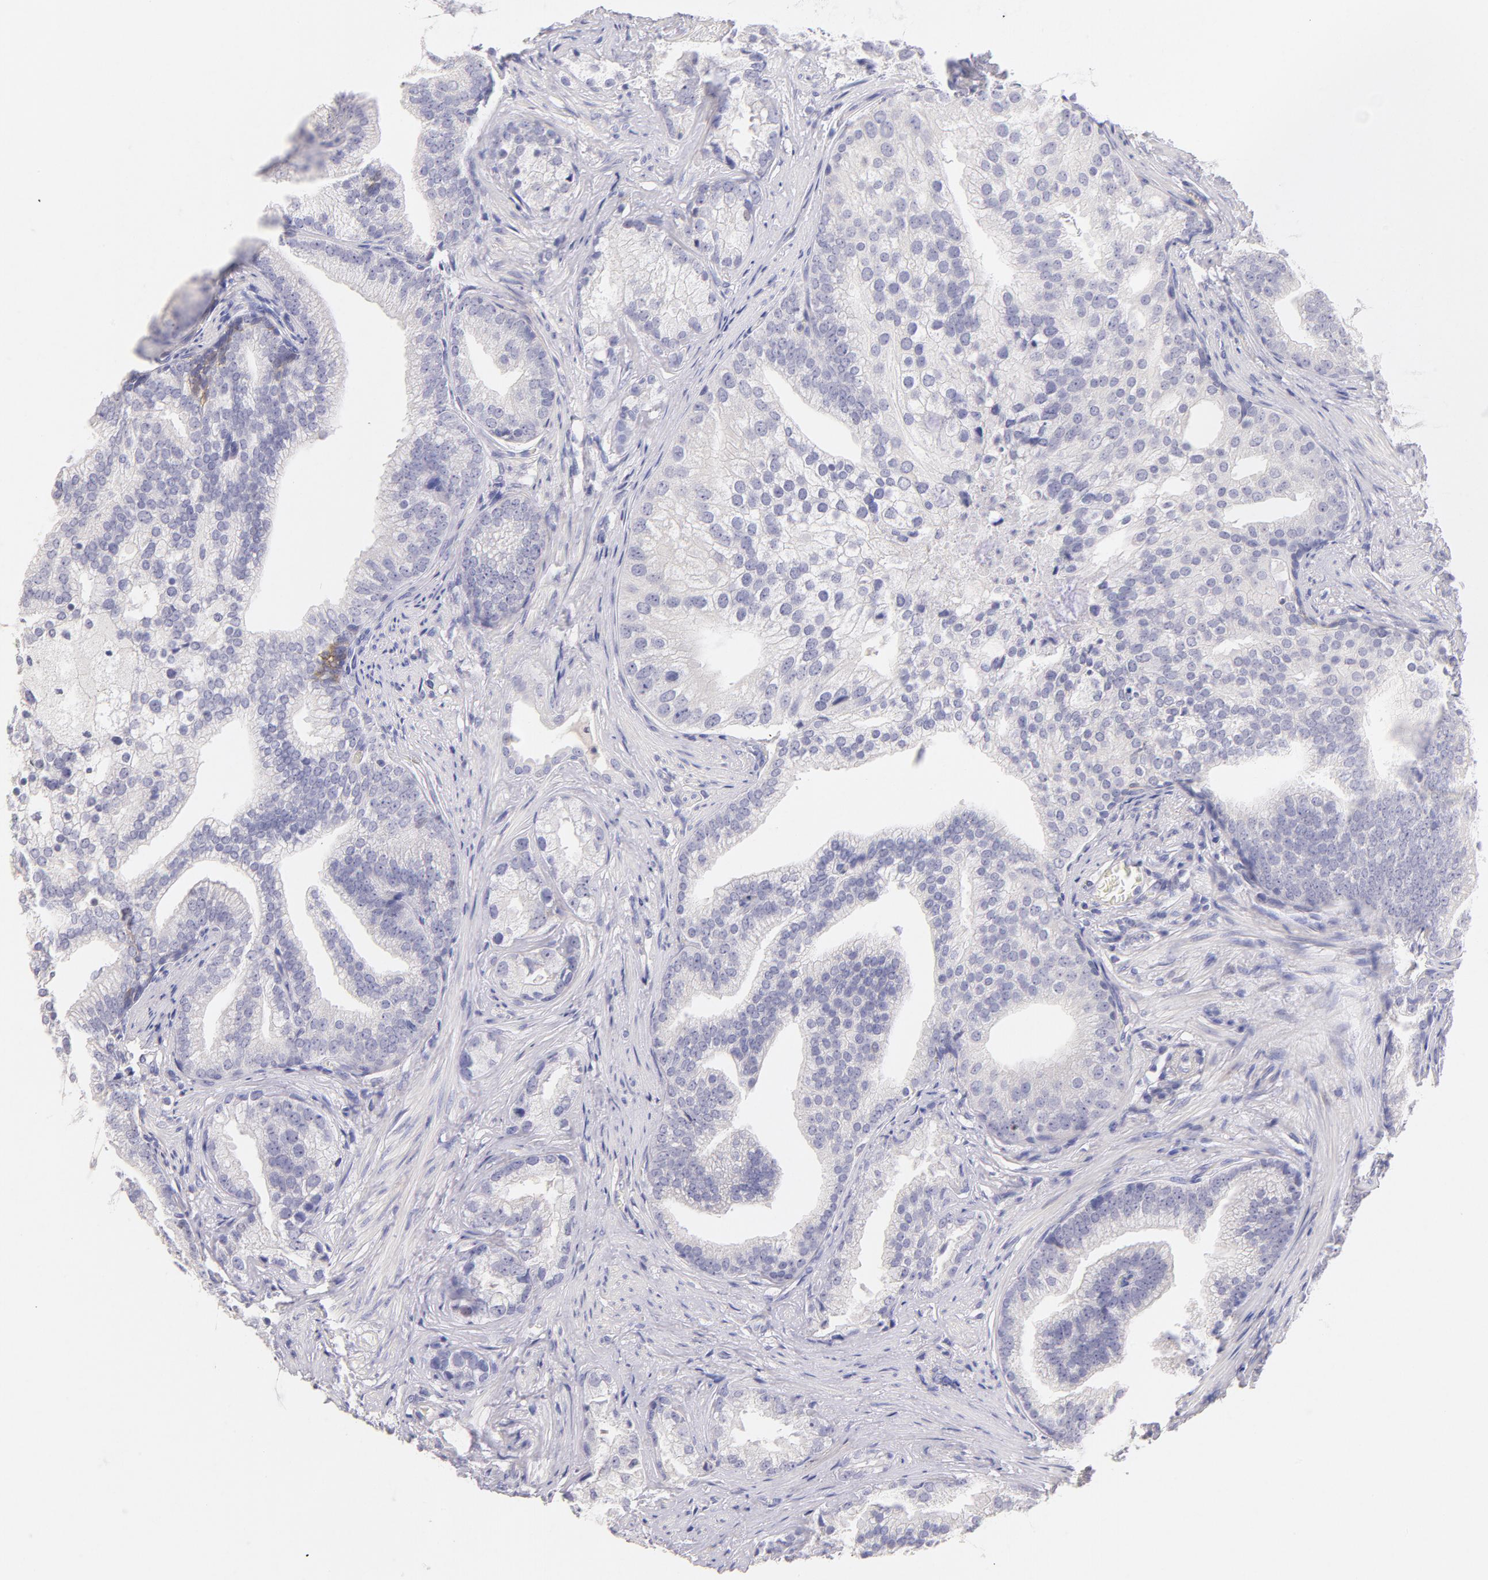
{"staining": {"intensity": "negative", "quantity": "none", "location": "none"}, "tissue": "prostate cancer", "cell_type": "Tumor cells", "image_type": "cancer", "snomed": [{"axis": "morphology", "description": "Adenocarcinoma, Low grade"}, {"axis": "topography", "description": "Prostate"}], "caption": "Image shows no protein expression in tumor cells of prostate cancer tissue.", "gene": "CD44", "patient": {"sex": "male", "age": 71}}